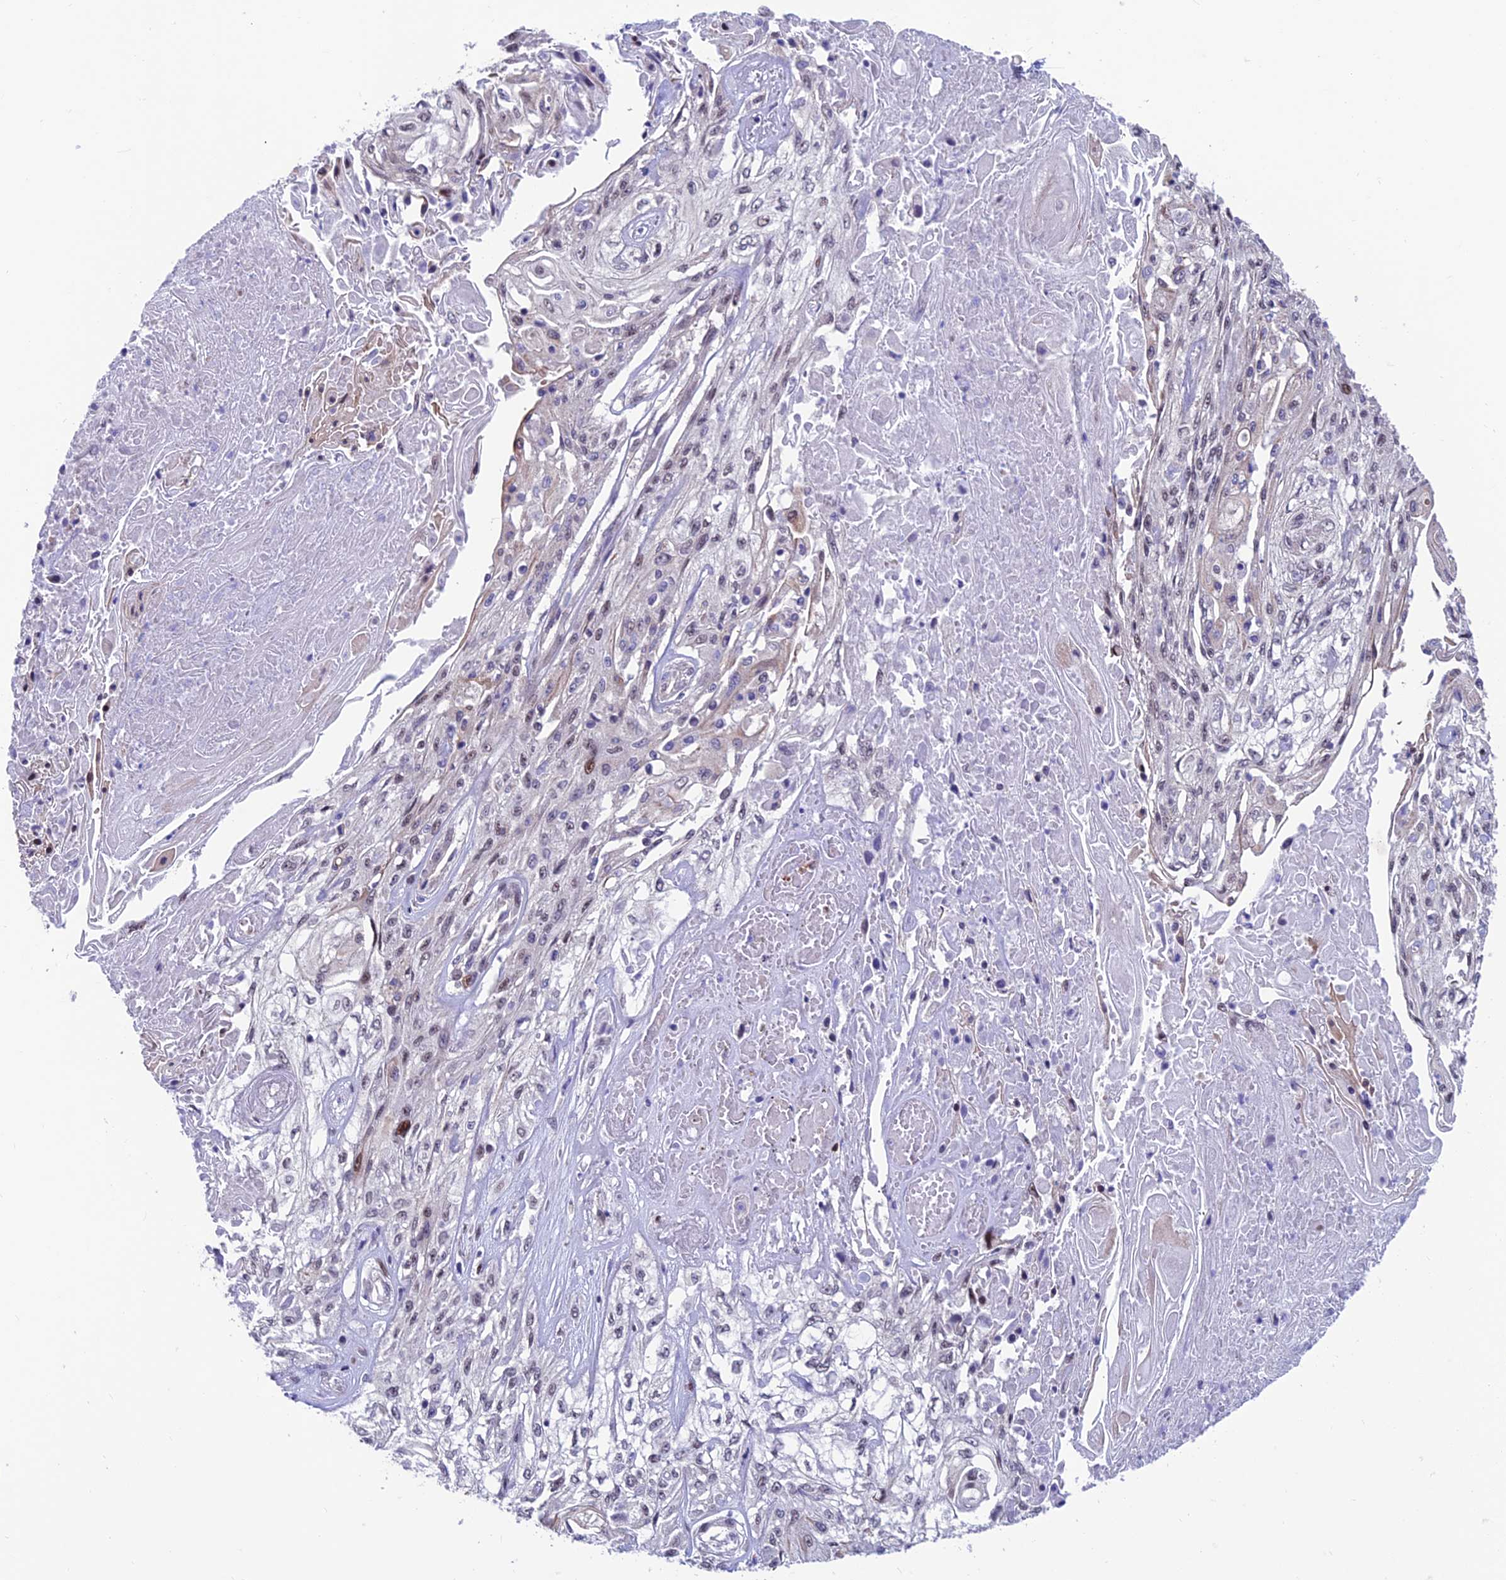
{"staining": {"intensity": "weak", "quantity": "<25%", "location": "nuclear"}, "tissue": "skin cancer", "cell_type": "Tumor cells", "image_type": "cancer", "snomed": [{"axis": "morphology", "description": "Squamous cell carcinoma, NOS"}, {"axis": "morphology", "description": "Squamous cell carcinoma, metastatic, NOS"}, {"axis": "topography", "description": "Skin"}, {"axis": "topography", "description": "Lymph node"}], "caption": "Immunohistochemical staining of metastatic squamous cell carcinoma (skin) reveals no significant positivity in tumor cells.", "gene": "KIAA1191", "patient": {"sex": "male", "age": 75}}